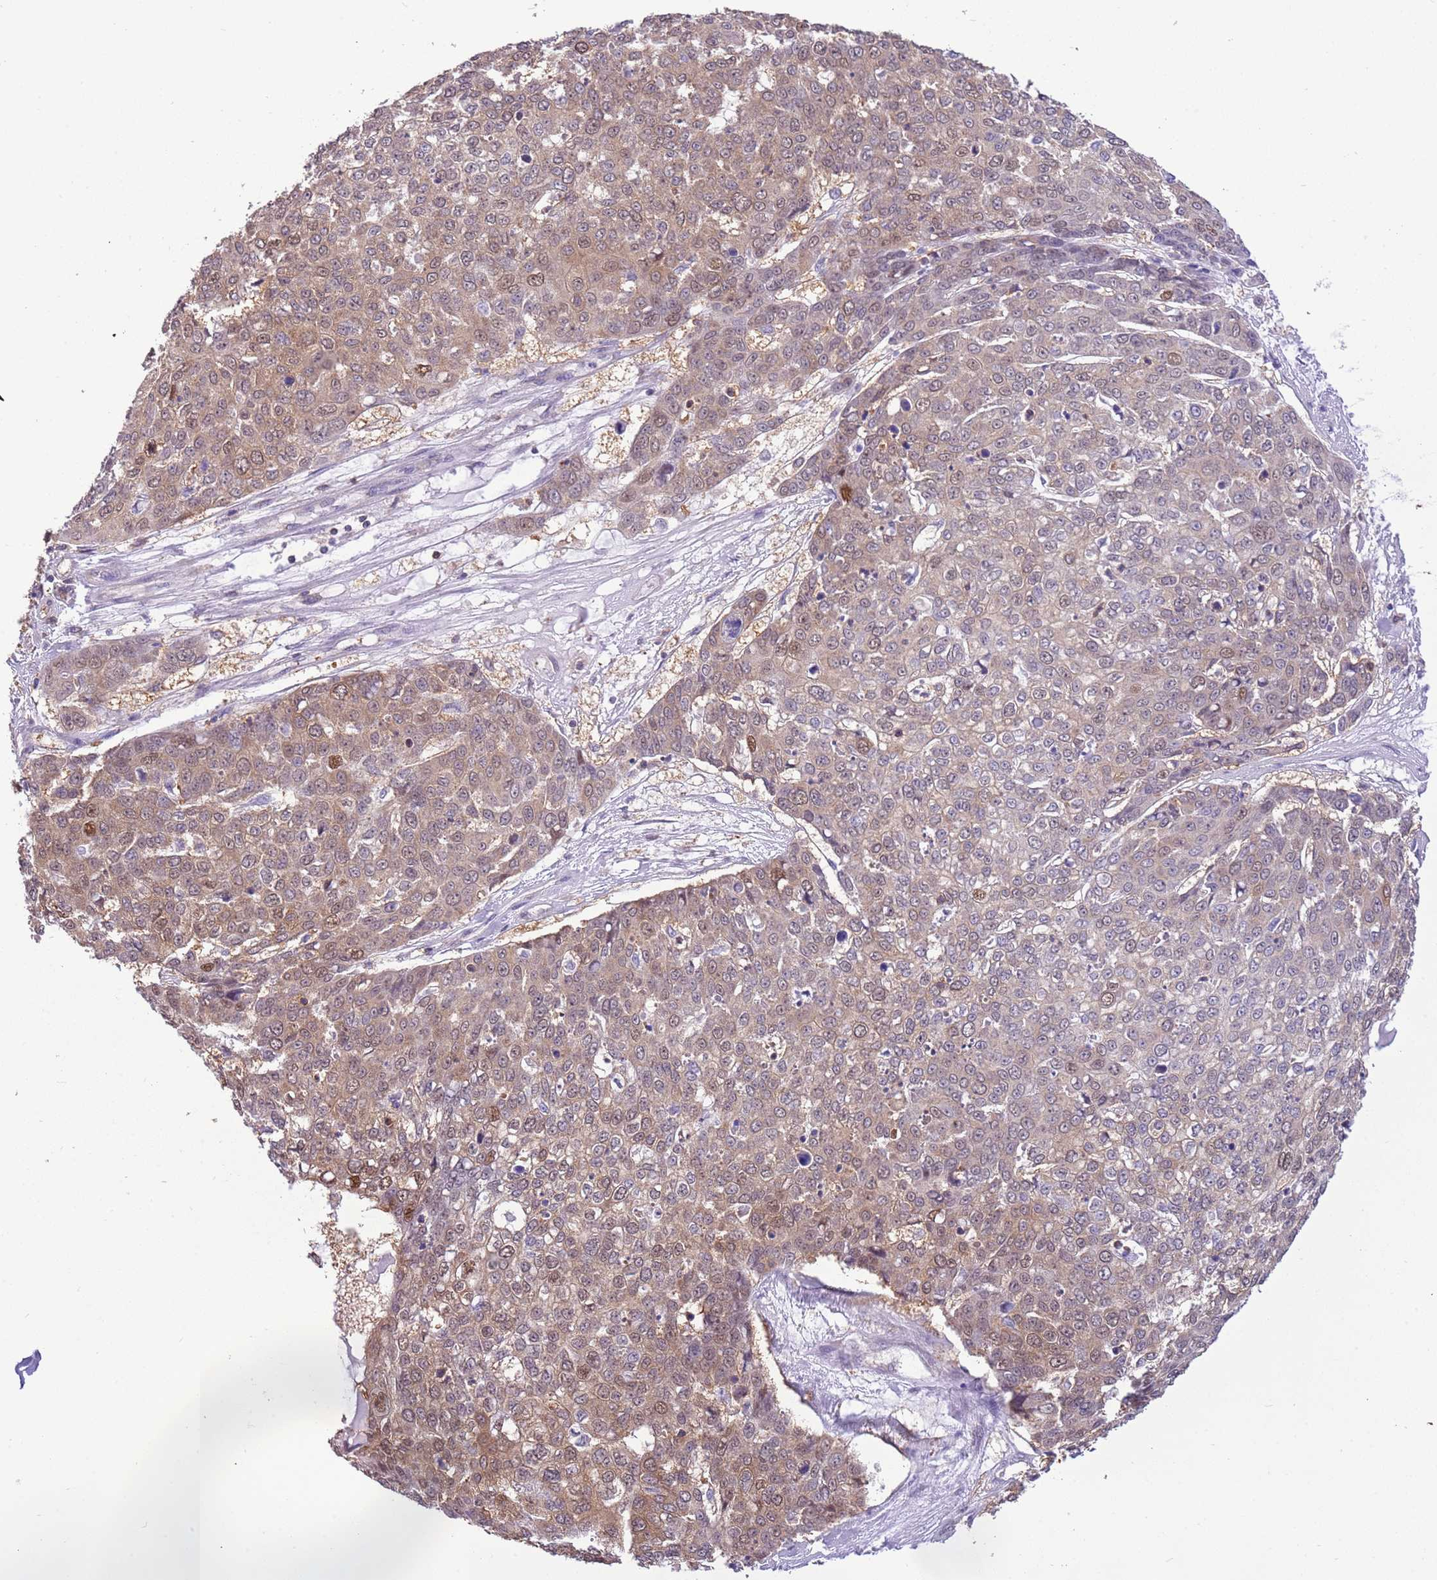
{"staining": {"intensity": "weak", "quantity": "25%-75%", "location": "cytoplasmic/membranous,nuclear"}, "tissue": "skin cancer", "cell_type": "Tumor cells", "image_type": "cancer", "snomed": [{"axis": "morphology", "description": "Squamous cell carcinoma, NOS"}, {"axis": "topography", "description": "Skin"}], "caption": "A photomicrograph of skin cancer stained for a protein shows weak cytoplasmic/membranous and nuclear brown staining in tumor cells. (Brightfield microscopy of DAB IHC at high magnification).", "gene": "STIP1", "patient": {"sex": "male", "age": 71}}